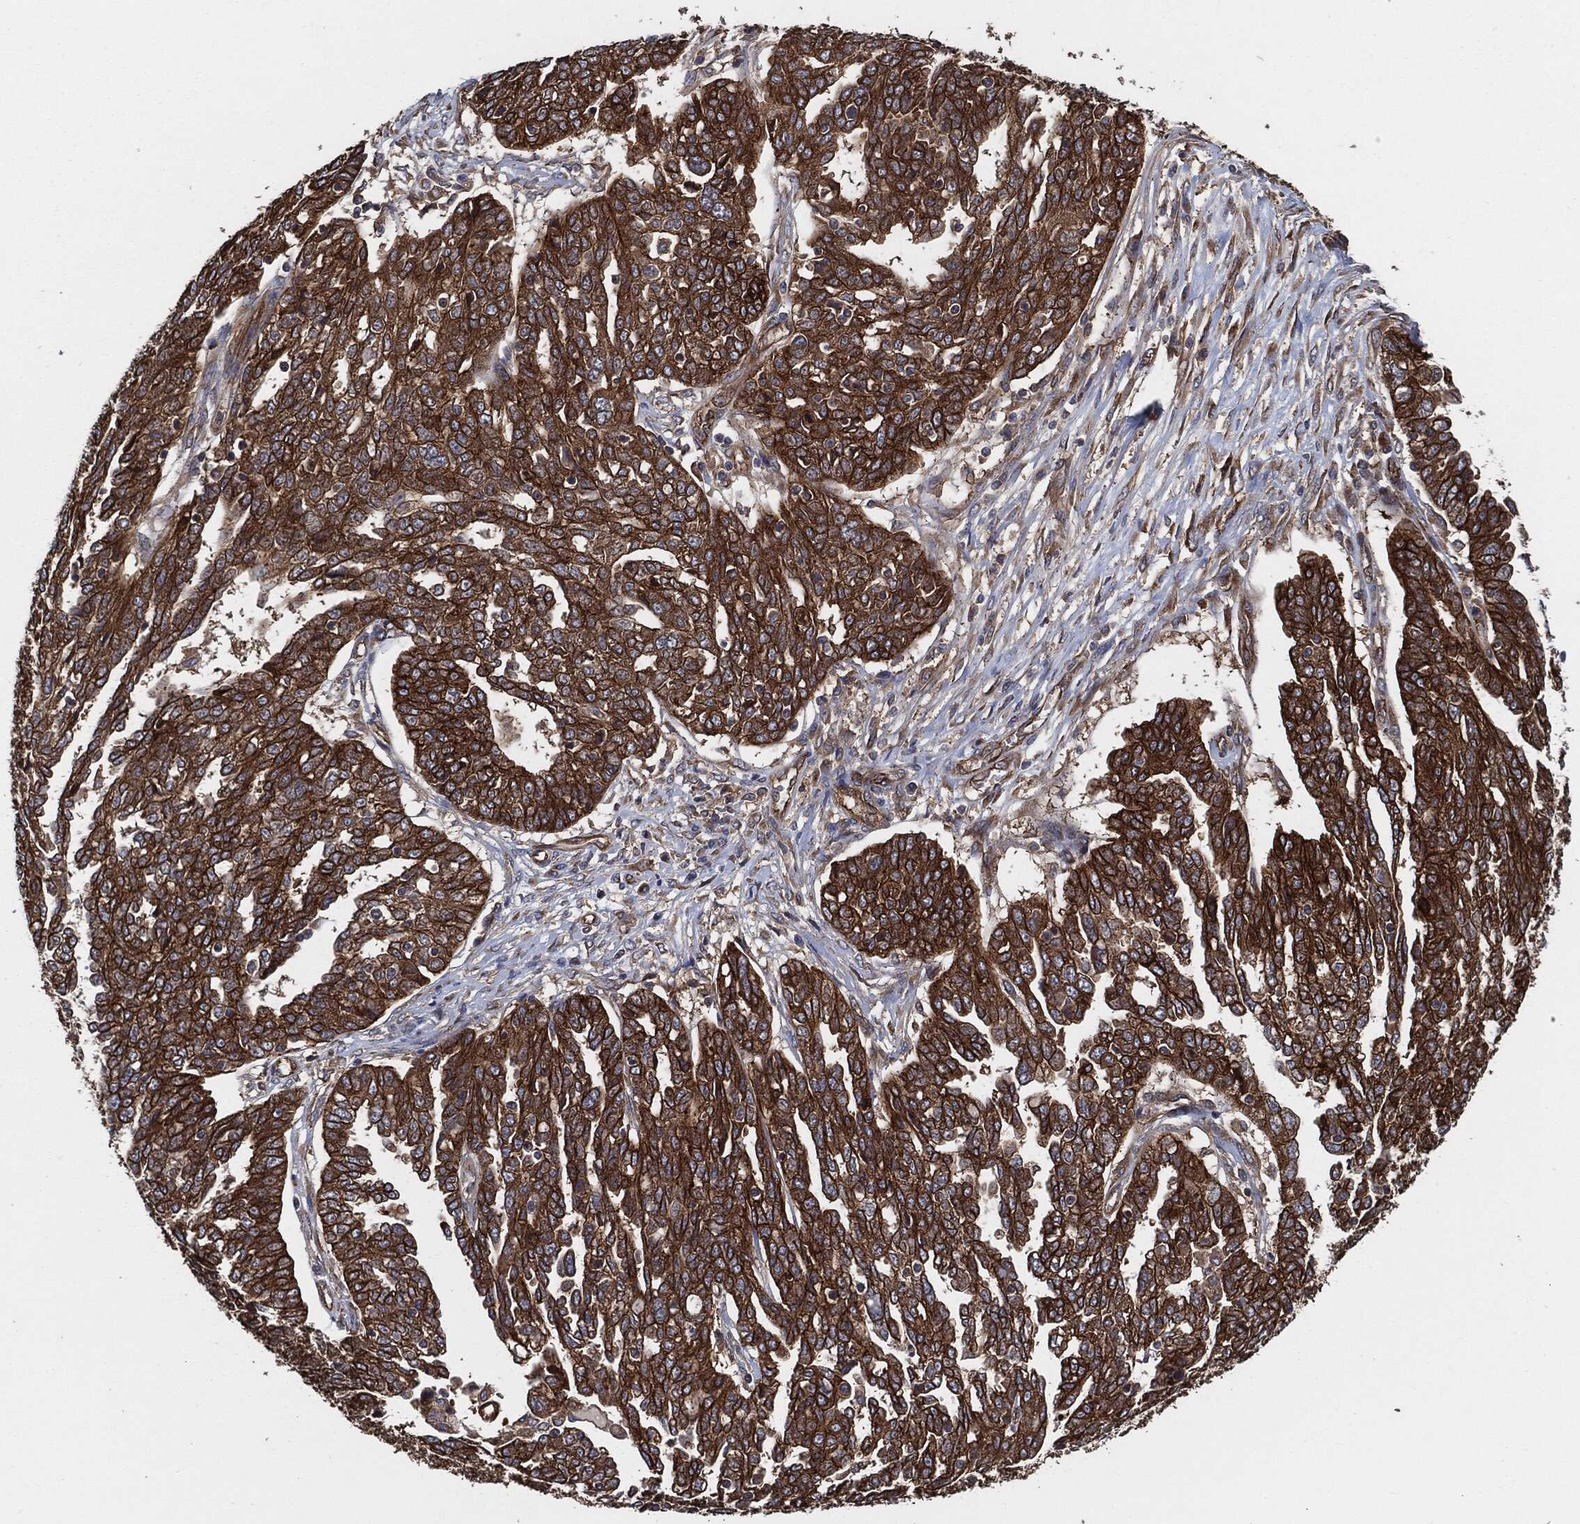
{"staining": {"intensity": "strong", "quantity": ">75%", "location": "cytoplasmic/membranous"}, "tissue": "ovarian cancer", "cell_type": "Tumor cells", "image_type": "cancer", "snomed": [{"axis": "morphology", "description": "Cystadenocarcinoma, serous, NOS"}, {"axis": "topography", "description": "Ovary"}], "caption": "Ovarian cancer (serous cystadenocarcinoma) tissue demonstrates strong cytoplasmic/membranous positivity in approximately >75% of tumor cells, visualized by immunohistochemistry.", "gene": "CTNNA1", "patient": {"sex": "female", "age": 67}}